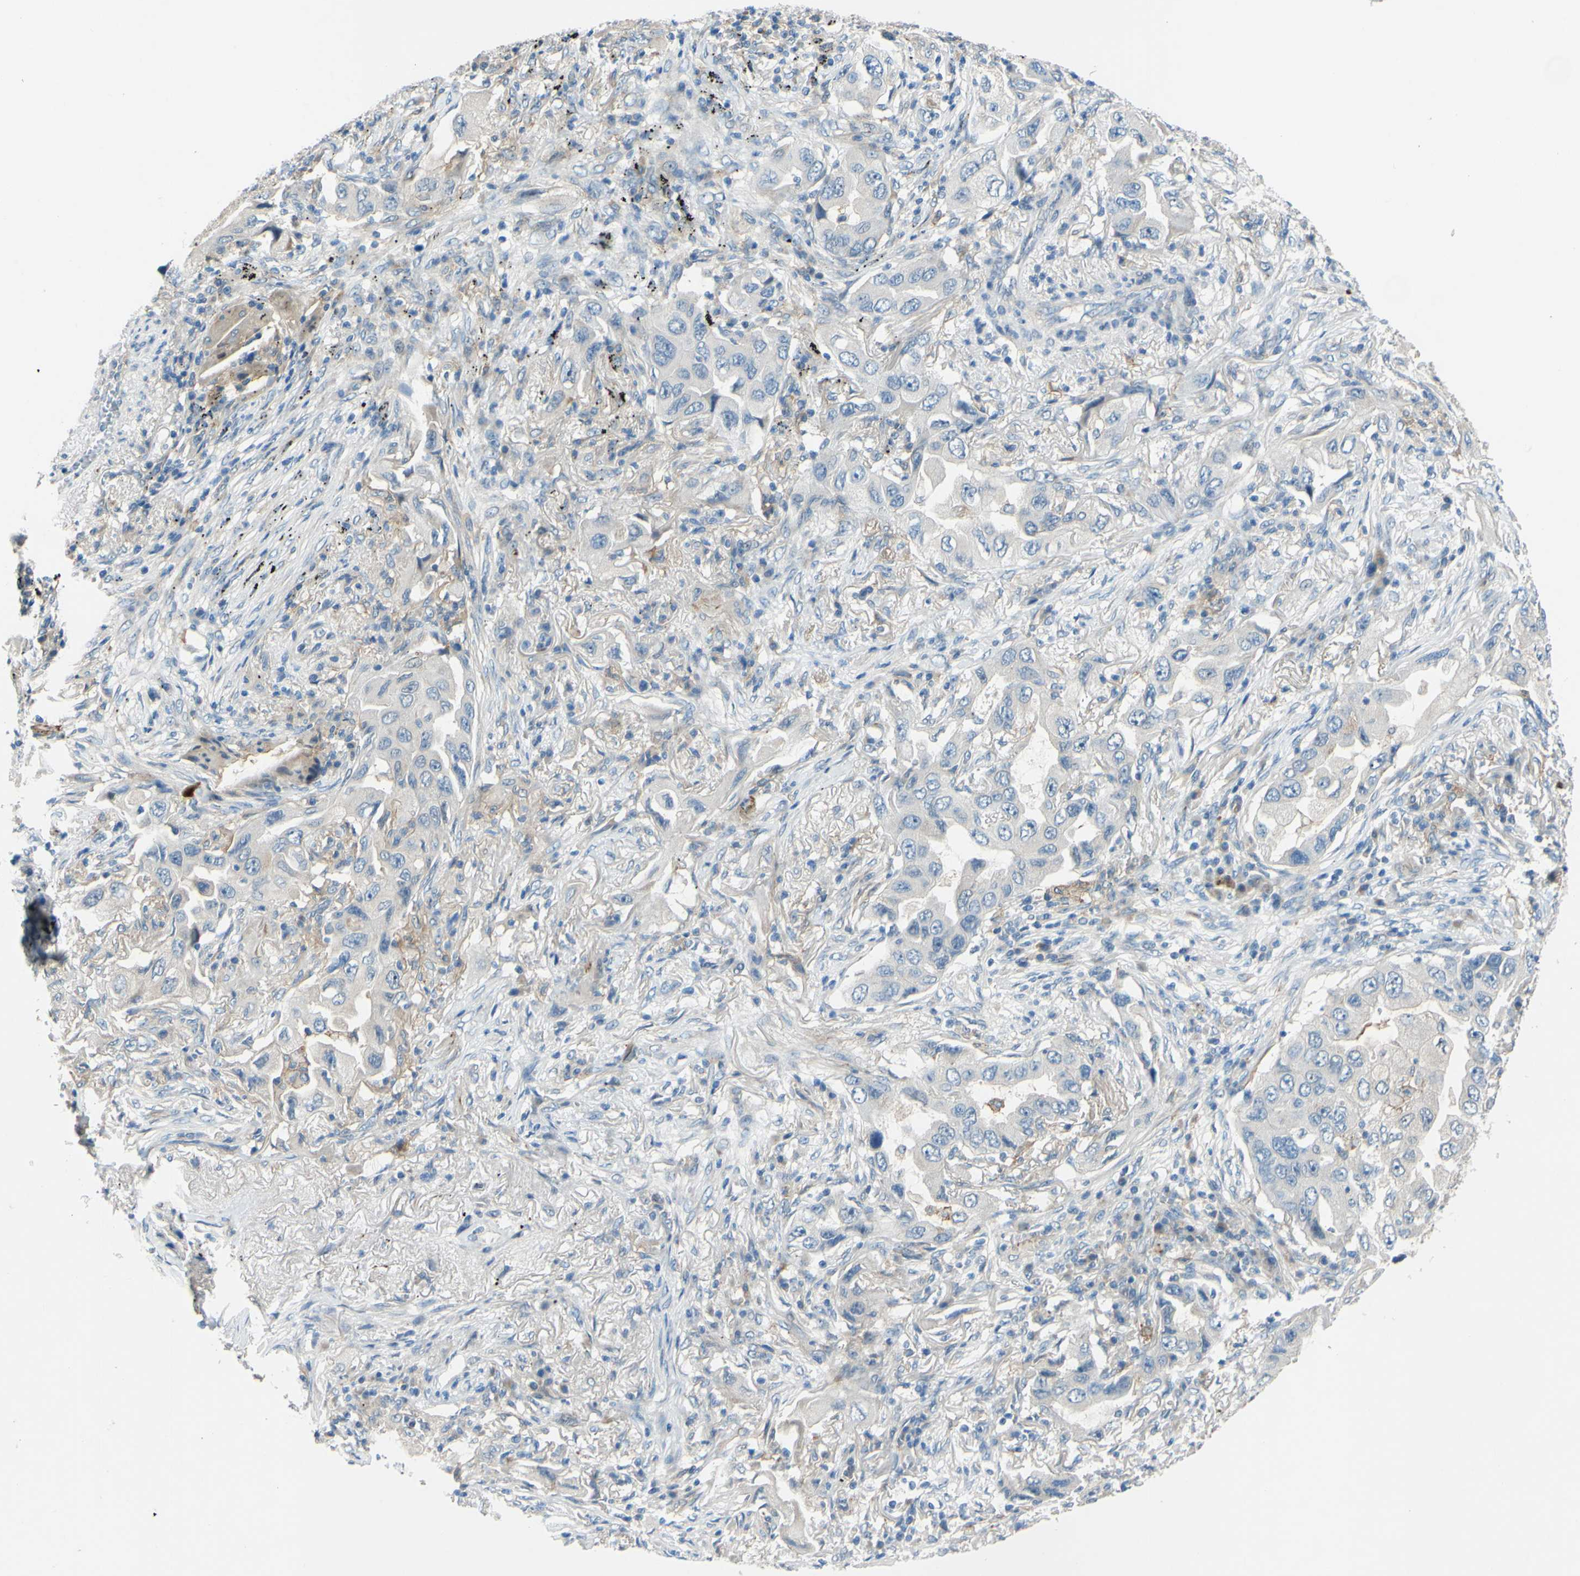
{"staining": {"intensity": "moderate", "quantity": "<25%", "location": "cytoplasmic/membranous"}, "tissue": "lung cancer", "cell_type": "Tumor cells", "image_type": "cancer", "snomed": [{"axis": "morphology", "description": "Adenocarcinoma, NOS"}, {"axis": "topography", "description": "Lung"}], "caption": "Human lung cancer (adenocarcinoma) stained for a protein (brown) demonstrates moderate cytoplasmic/membranous positive expression in approximately <25% of tumor cells.", "gene": "ARHGAP1", "patient": {"sex": "female", "age": 65}}